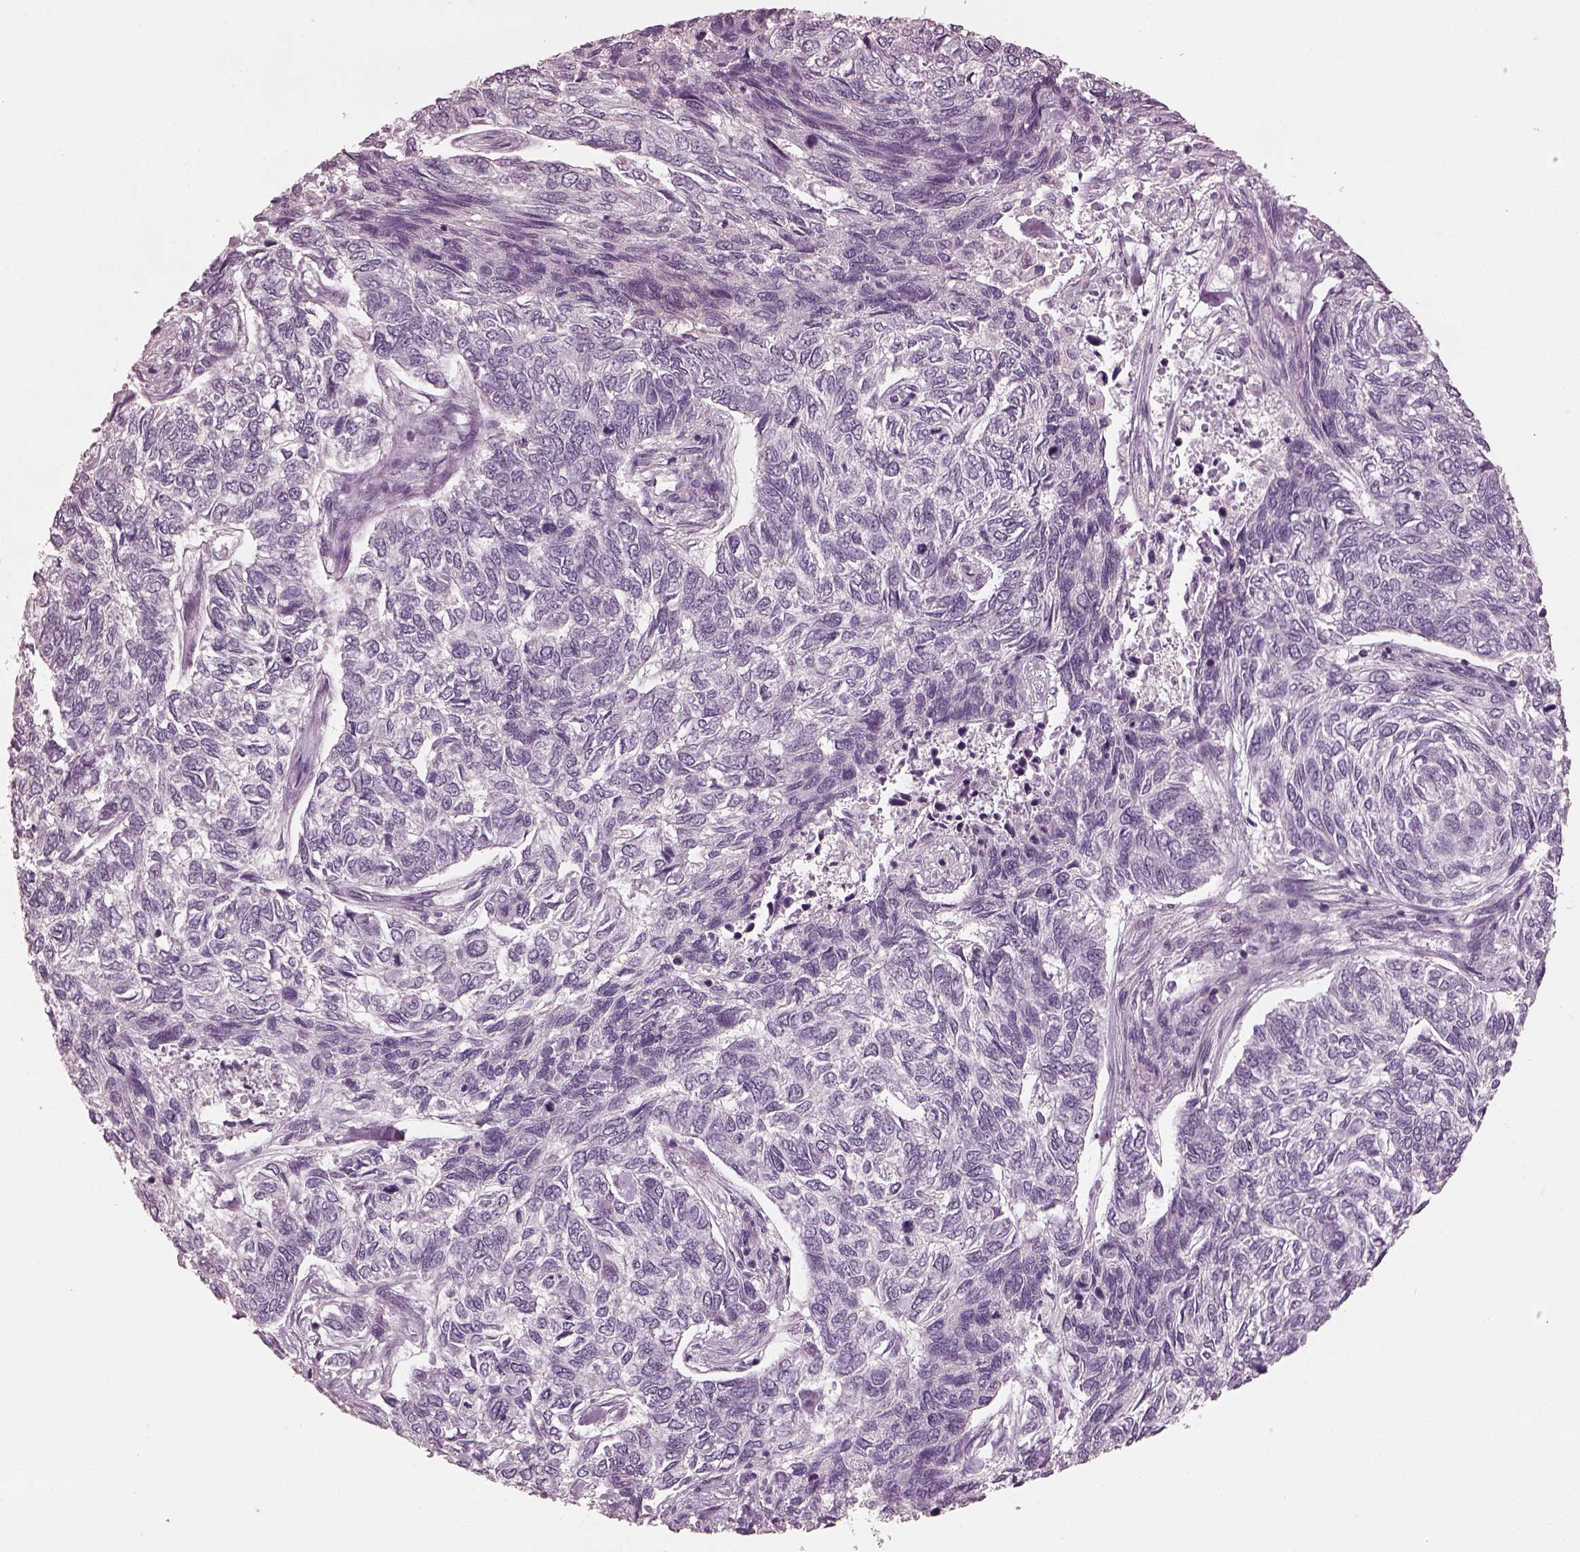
{"staining": {"intensity": "negative", "quantity": "none", "location": "none"}, "tissue": "skin cancer", "cell_type": "Tumor cells", "image_type": "cancer", "snomed": [{"axis": "morphology", "description": "Basal cell carcinoma"}, {"axis": "topography", "description": "Skin"}], "caption": "Tumor cells are negative for protein expression in human skin cancer.", "gene": "OPTC", "patient": {"sex": "female", "age": 65}}